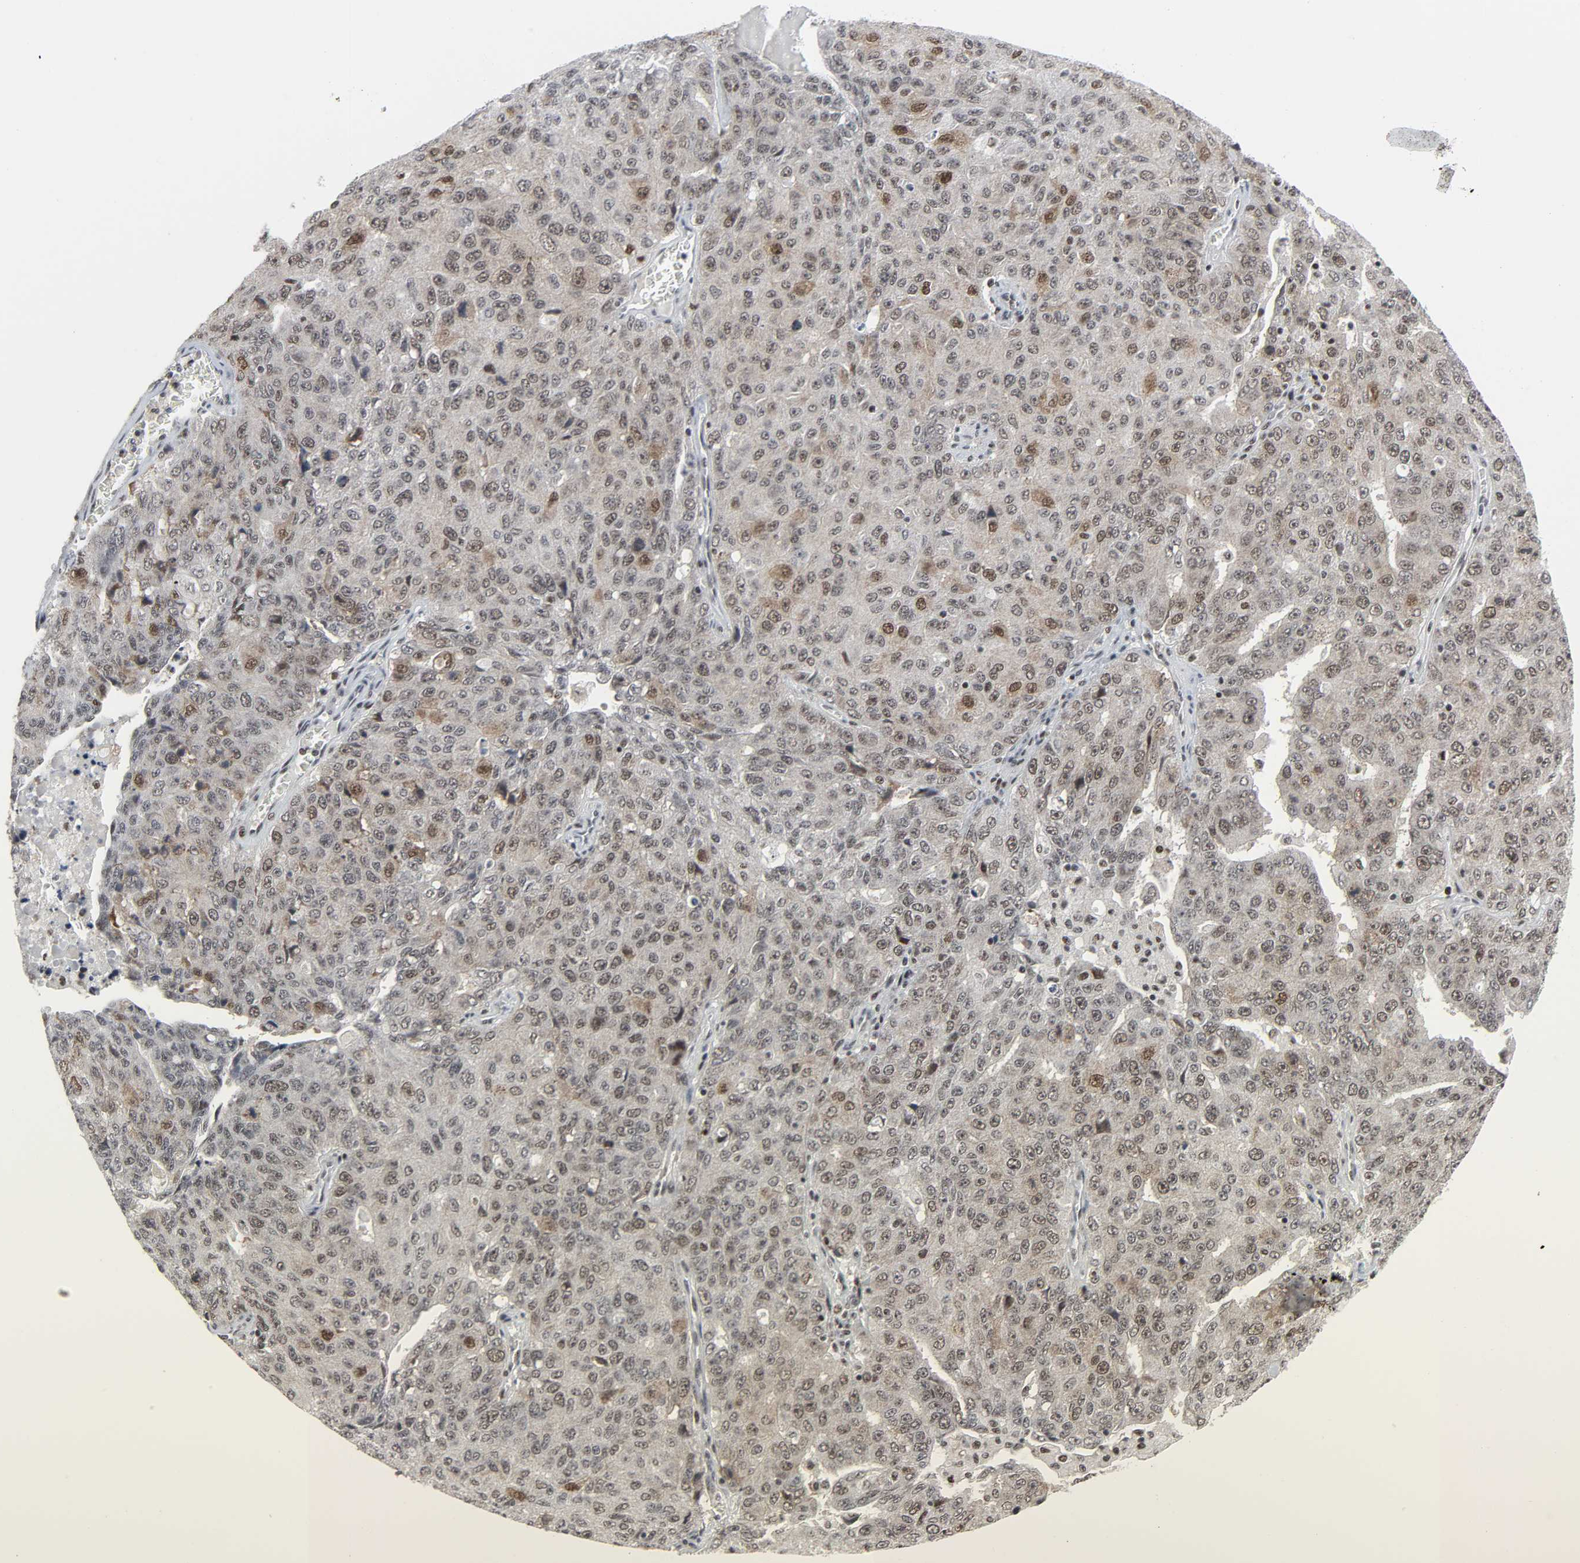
{"staining": {"intensity": "moderate", "quantity": ">75%", "location": "nuclear"}, "tissue": "ovarian cancer", "cell_type": "Tumor cells", "image_type": "cancer", "snomed": [{"axis": "morphology", "description": "Carcinoma, endometroid"}, {"axis": "topography", "description": "Ovary"}], "caption": "A brown stain highlights moderate nuclear staining of a protein in human ovarian cancer tumor cells.", "gene": "CDK7", "patient": {"sex": "female", "age": 62}}